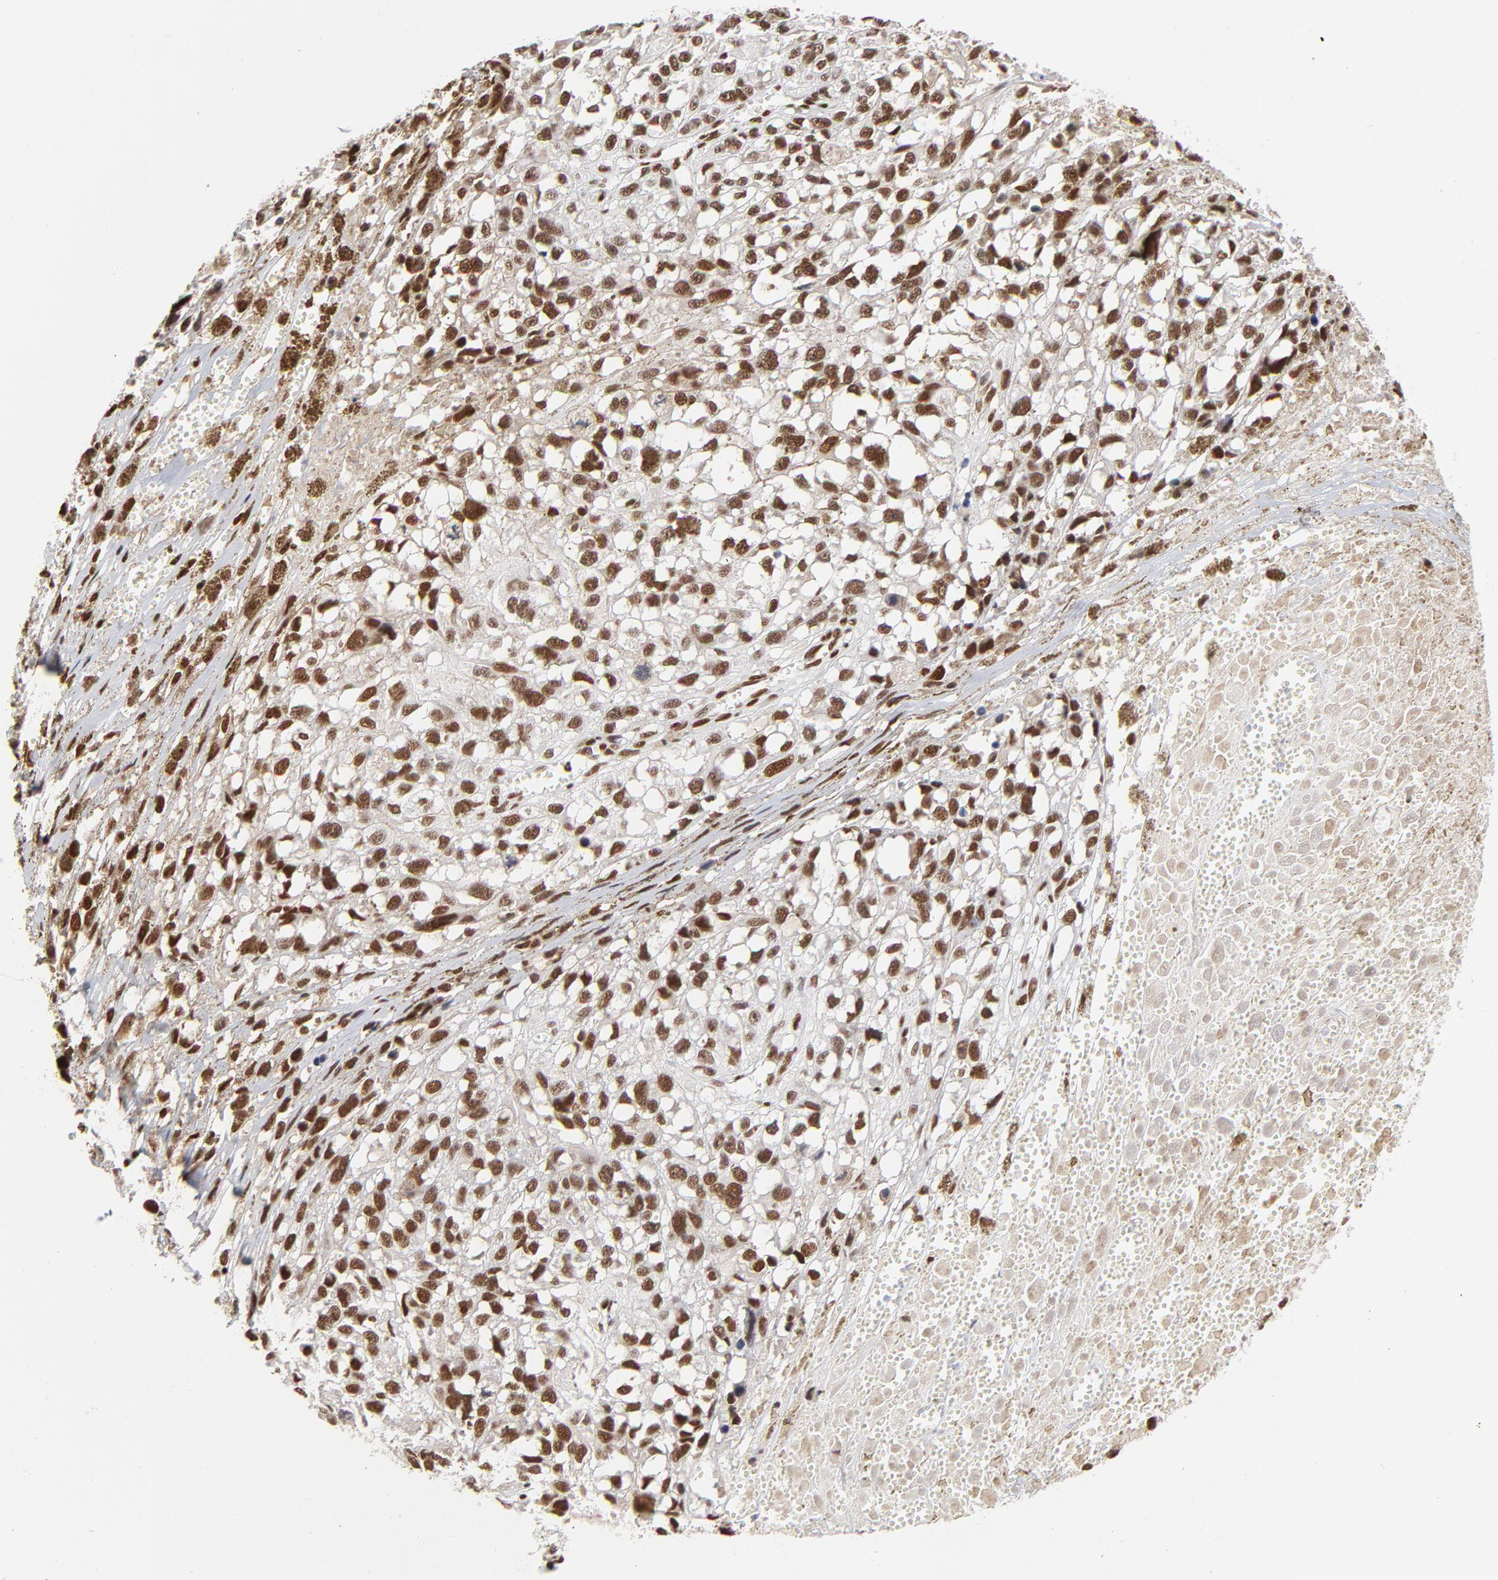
{"staining": {"intensity": "strong", "quantity": ">75%", "location": "cytoplasmic/membranous,nuclear"}, "tissue": "melanoma", "cell_type": "Tumor cells", "image_type": "cancer", "snomed": [{"axis": "morphology", "description": "Malignant melanoma, Metastatic site"}, {"axis": "topography", "description": "Lymph node"}], "caption": "A photomicrograph of malignant melanoma (metastatic site) stained for a protein reveals strong cytoplasmic/membranous and nuclear brown staining in tumor cells.", "gene": "CREB1", "patient": {"sex": "male", "age": 59}}